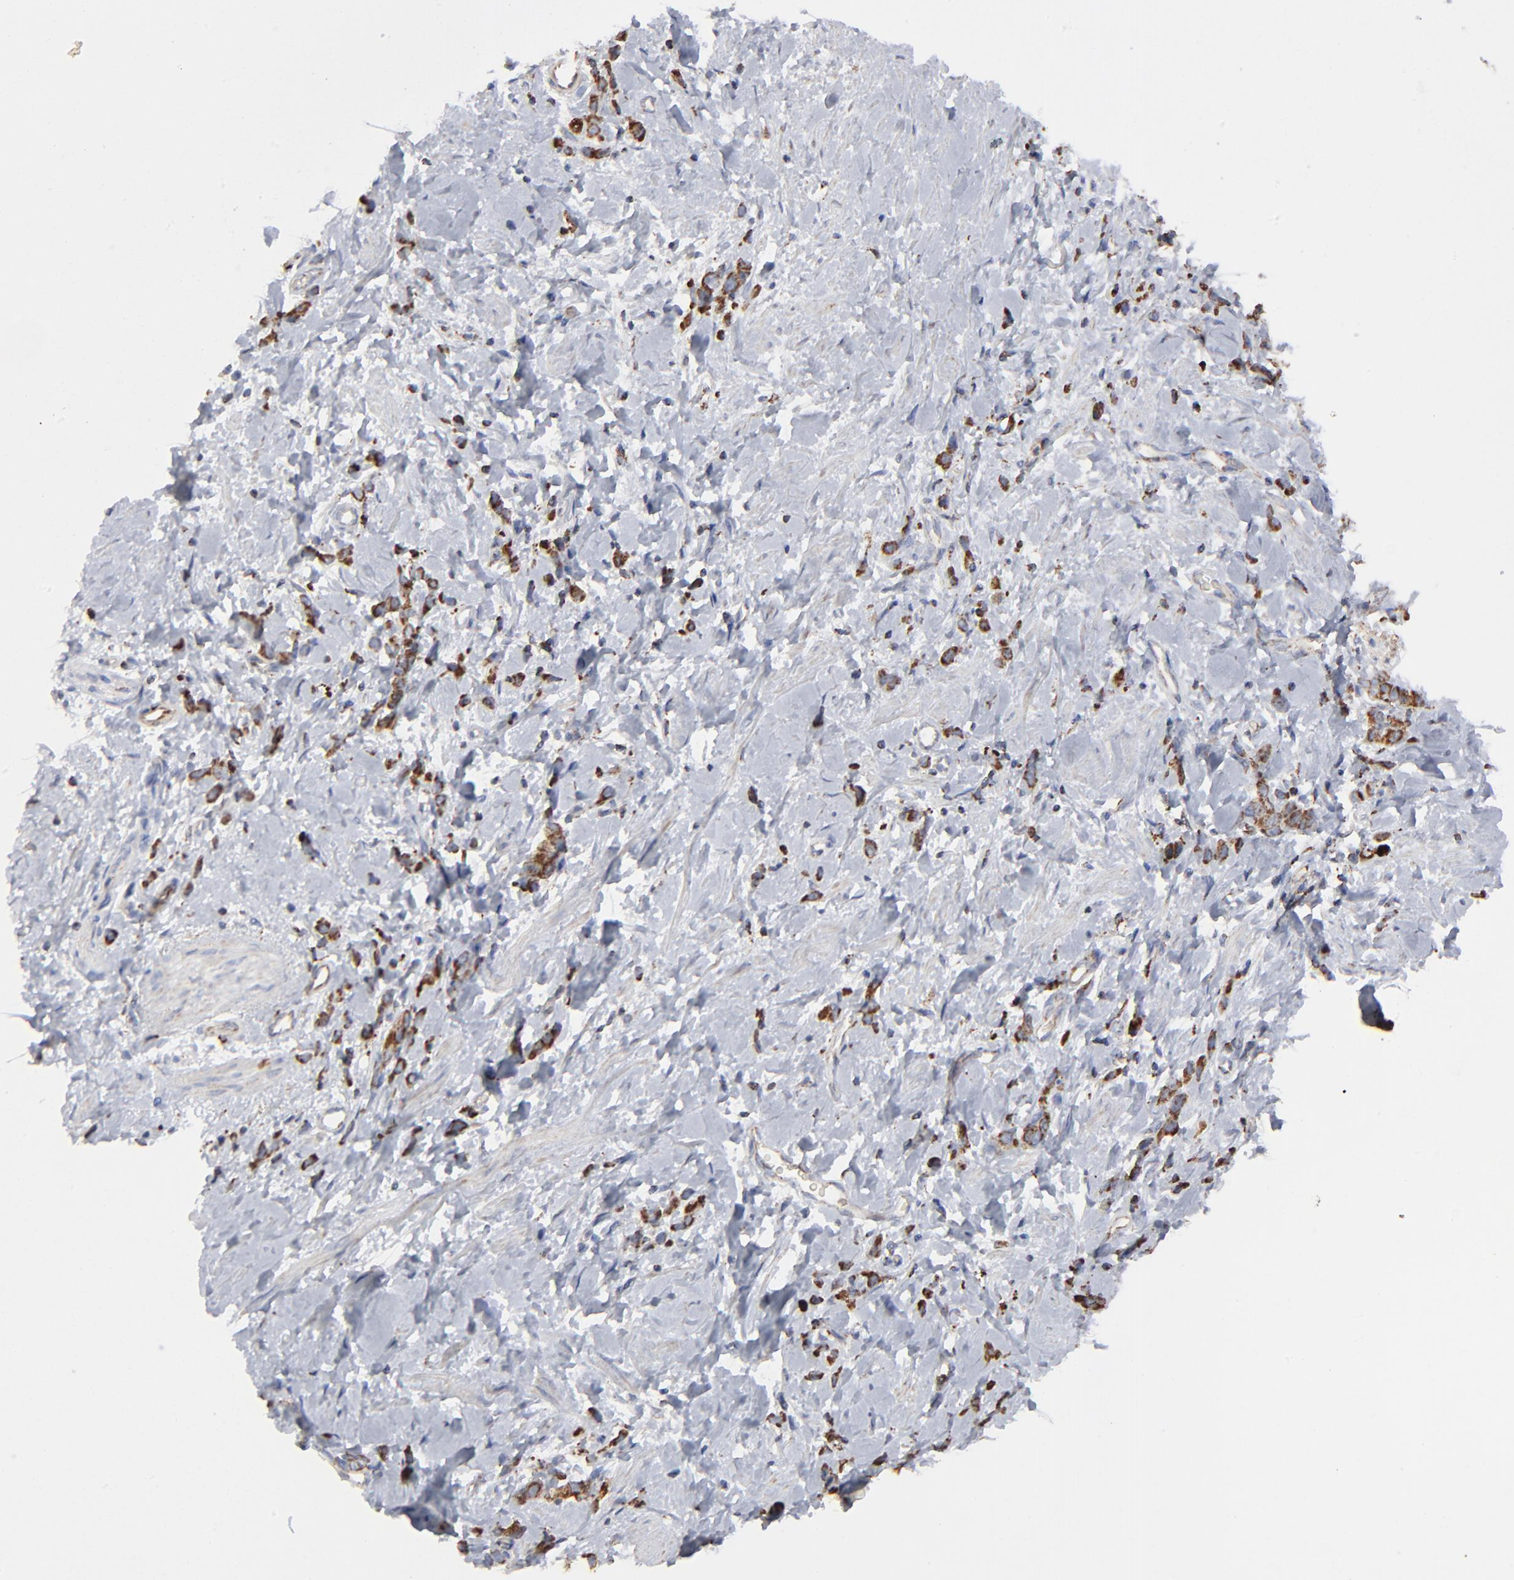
{"staining": {"intensity": "strong", "quantity": ">75%", "location": "cytoplasmic/membranous"}, "tissue": "stomach cancer", "cell_type": "Tumor cells", "image_type": "cancer", "snomed": [{"axis": "morphology", "description": "Normal tissue, NOS"}, {"axis": "morphology", "description": "Adenocarcinoma, NOS"}, {"axis": "topography", "description": "Stomach"}], "caption": "Stomach cancer (adenocarcinoma) tissue displays strong cytoplasmic/membranous positivity in about >75% of tumor cells, visualized by immunohistochemistry. (Stains: DAB (3,3'-diaminobenzidine) in brown, nuclei in blue, Microscopy: brightfield microscopy at high magnification).", "gene": "ASB3", "patient": {"sex": "male", "age": 82}}